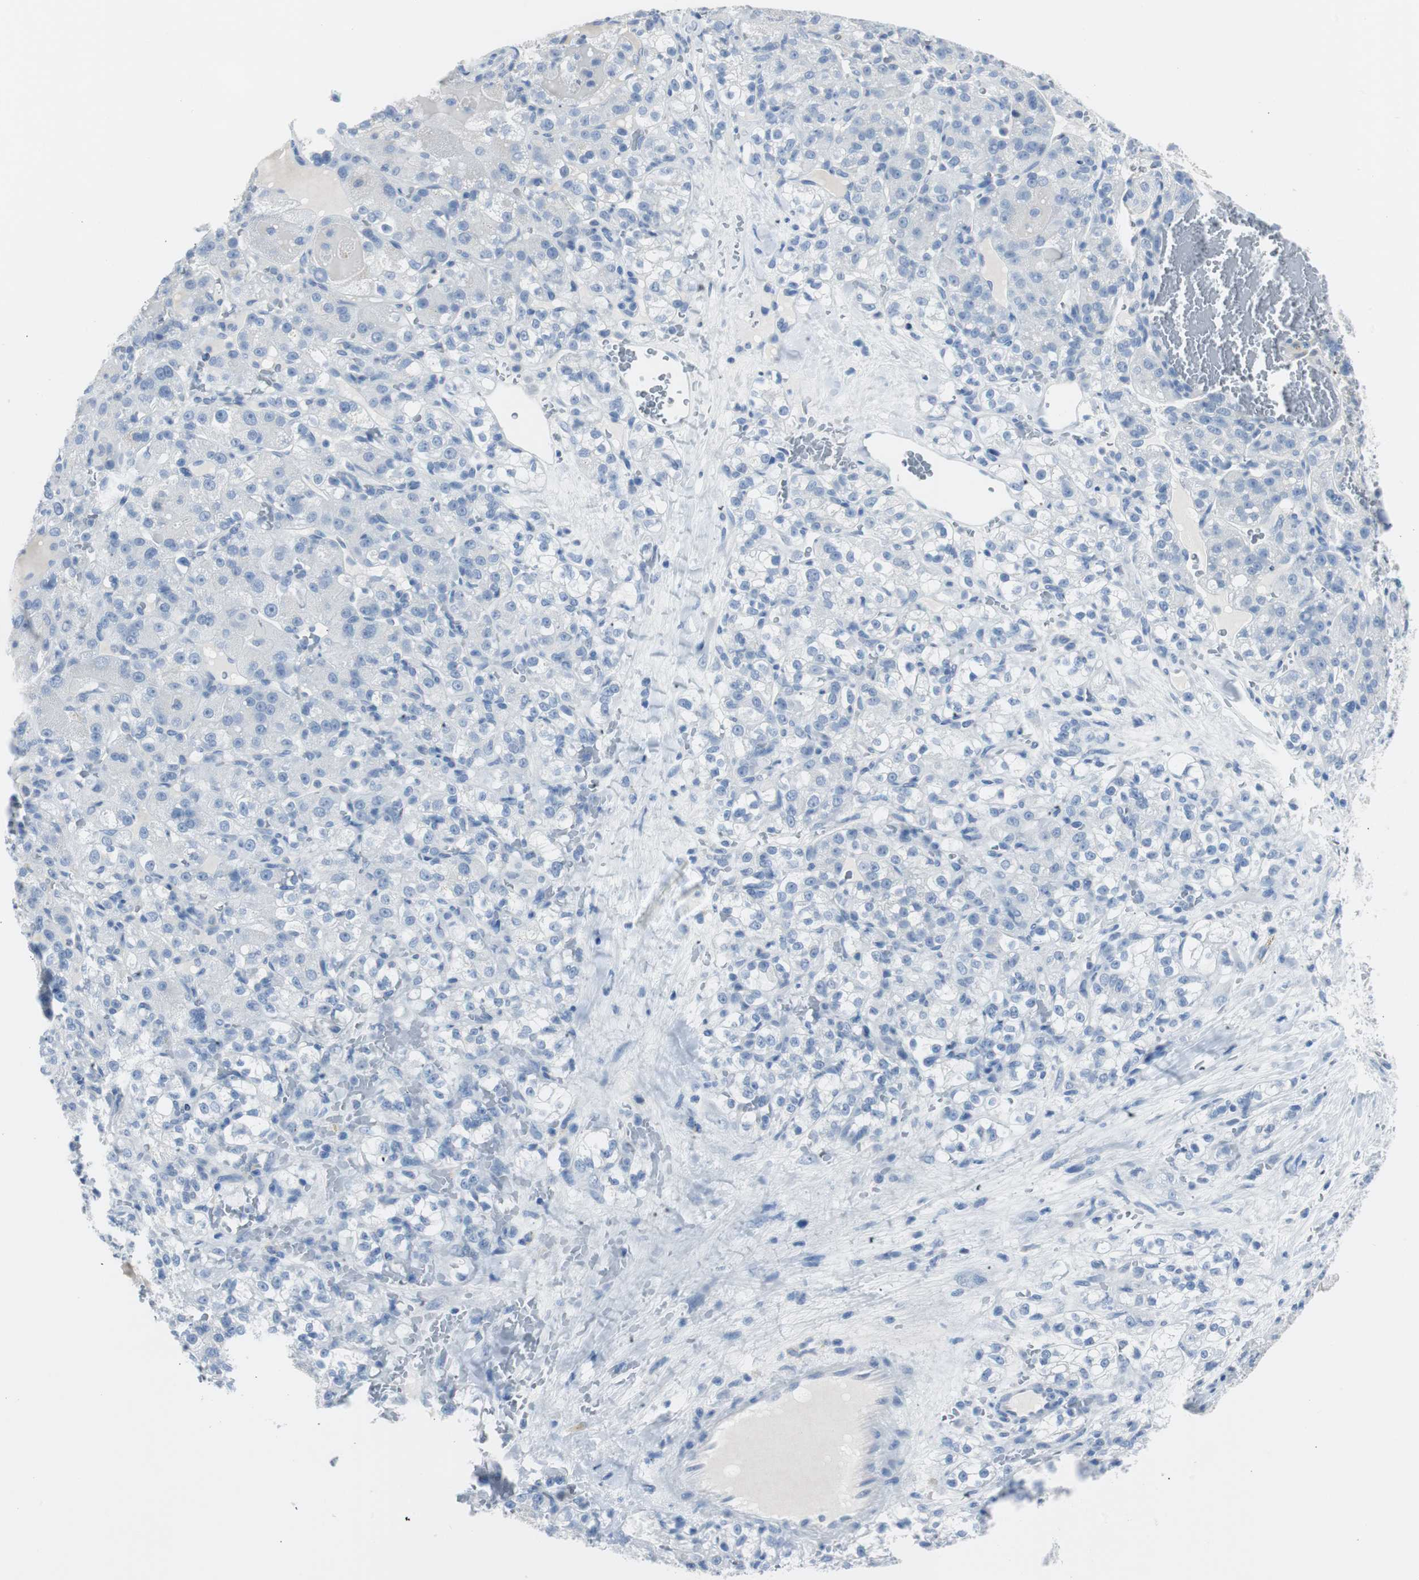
{"staining": {"intensity": "negative", "quantity": "none", "location": "none"}, "tissue": "renal cancer", "cell_type": "Tumor cells", "image_type": "cancer", "snomed": [{"axis": "morphology", "description": "Normal tissue, NOS"}, {"axis": "morphology", "description": "Adenocarcinoma, NOS"}, {"axis": "topography", "description": "Kidney"}], "caption": "Tumor cells are negative for protein expression in human adenocarcinoma (renal).", "gene": "S100A7", "patient": {"sex": "male", "age": 61}}